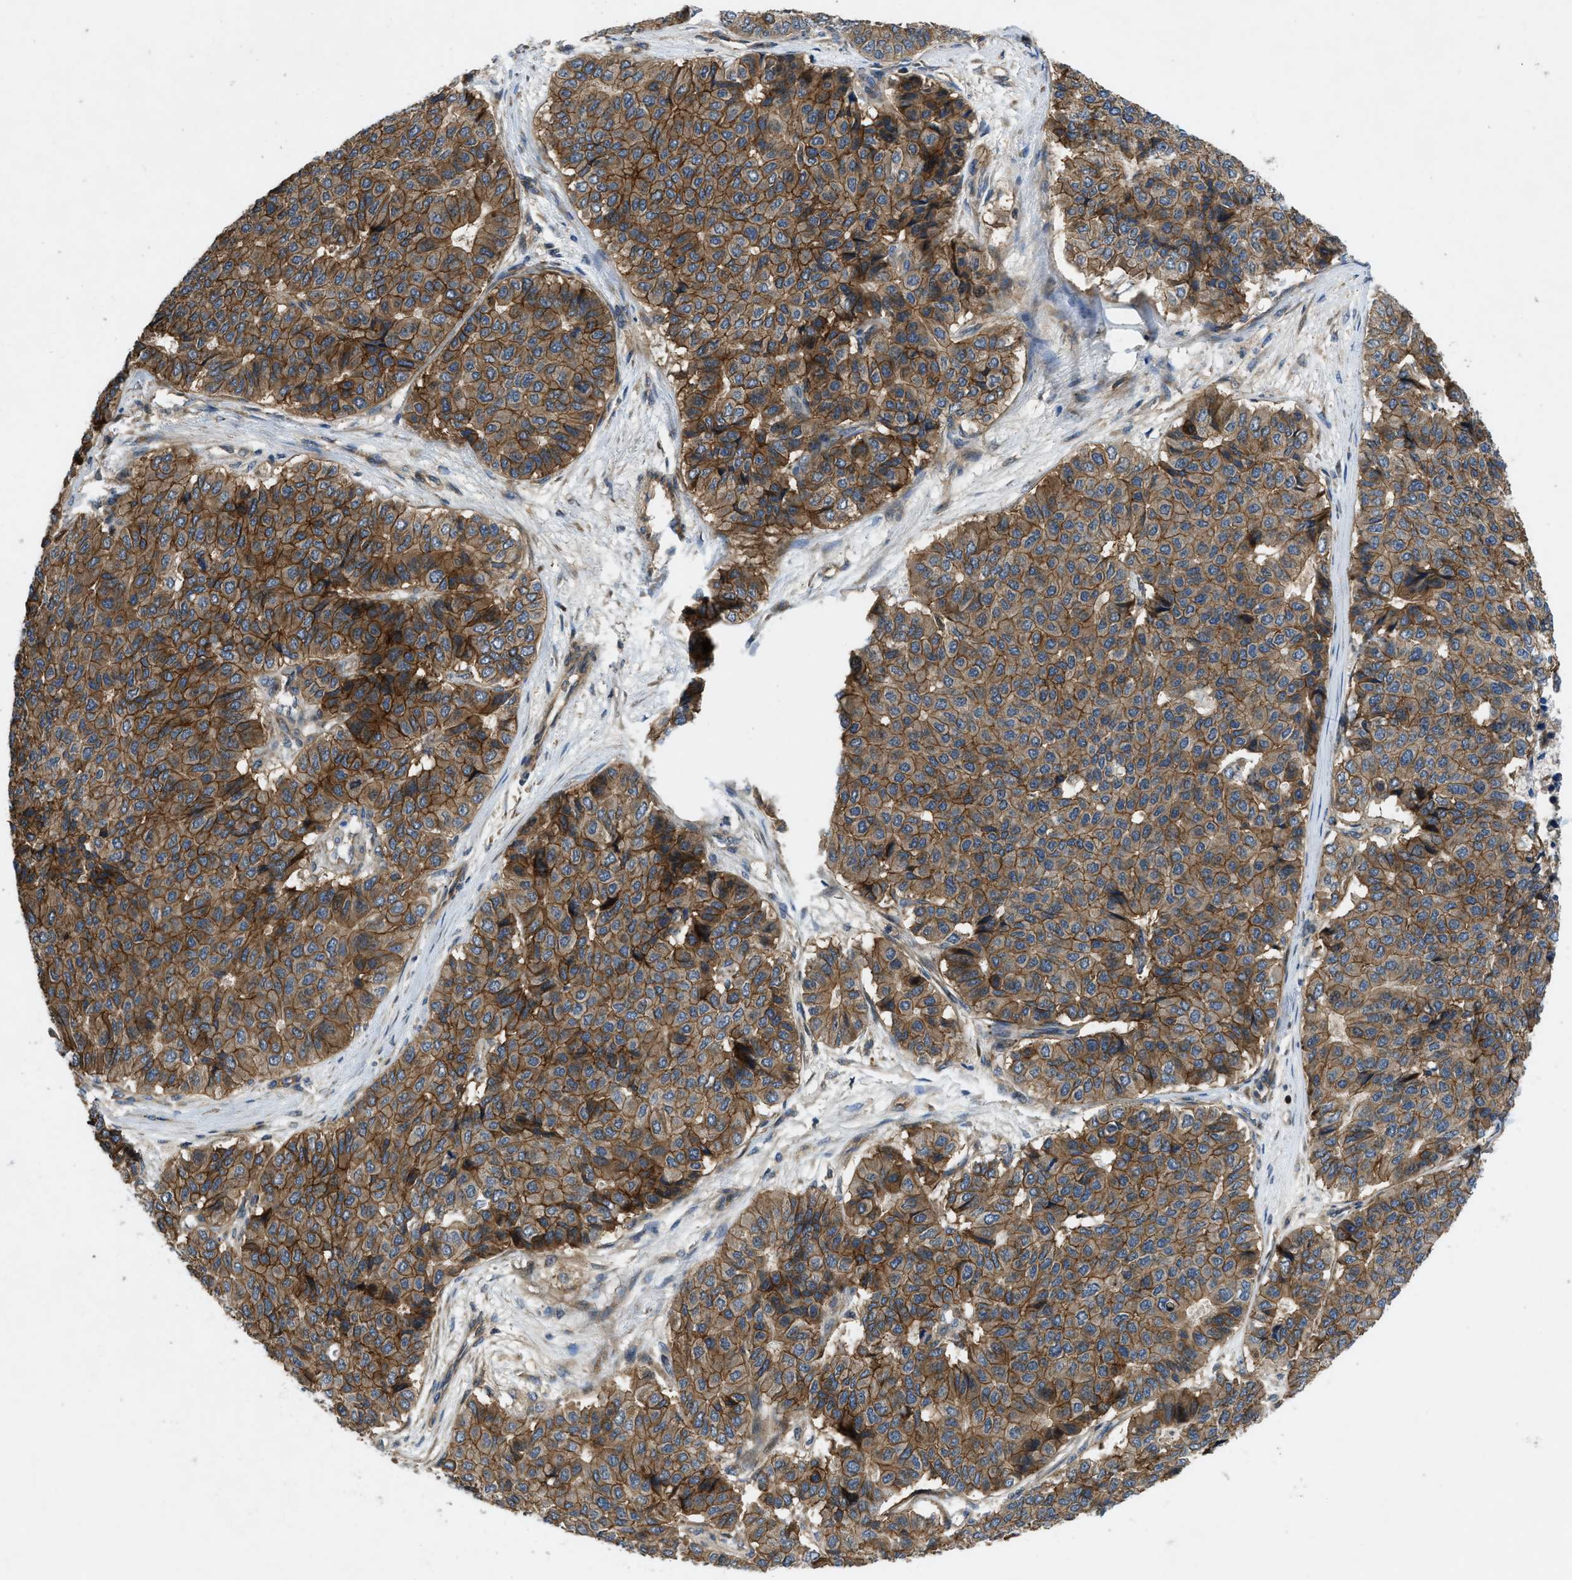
{"staining": {"intensity": "moderate", "quantity": ">75%", "location": "cytoplasmic/membranous"}, "tissue": "pancreatic cancer", "cell_type": "Tumor cells", "image_type": "cancer", "snomed": [{"axis": "morphology", "description": "Adenocarcinoma, NOS"}, {"axis": "topography", "description": "Pancreas"}], "caption": "This is an image of immunohistochemistry staining of pancreatic cancer, which shows moderate positivity in the cytoplasmic/membranous of tumor cells.", "gene": "CNNM3", "patient": {"sex": "male", "age": 50}}